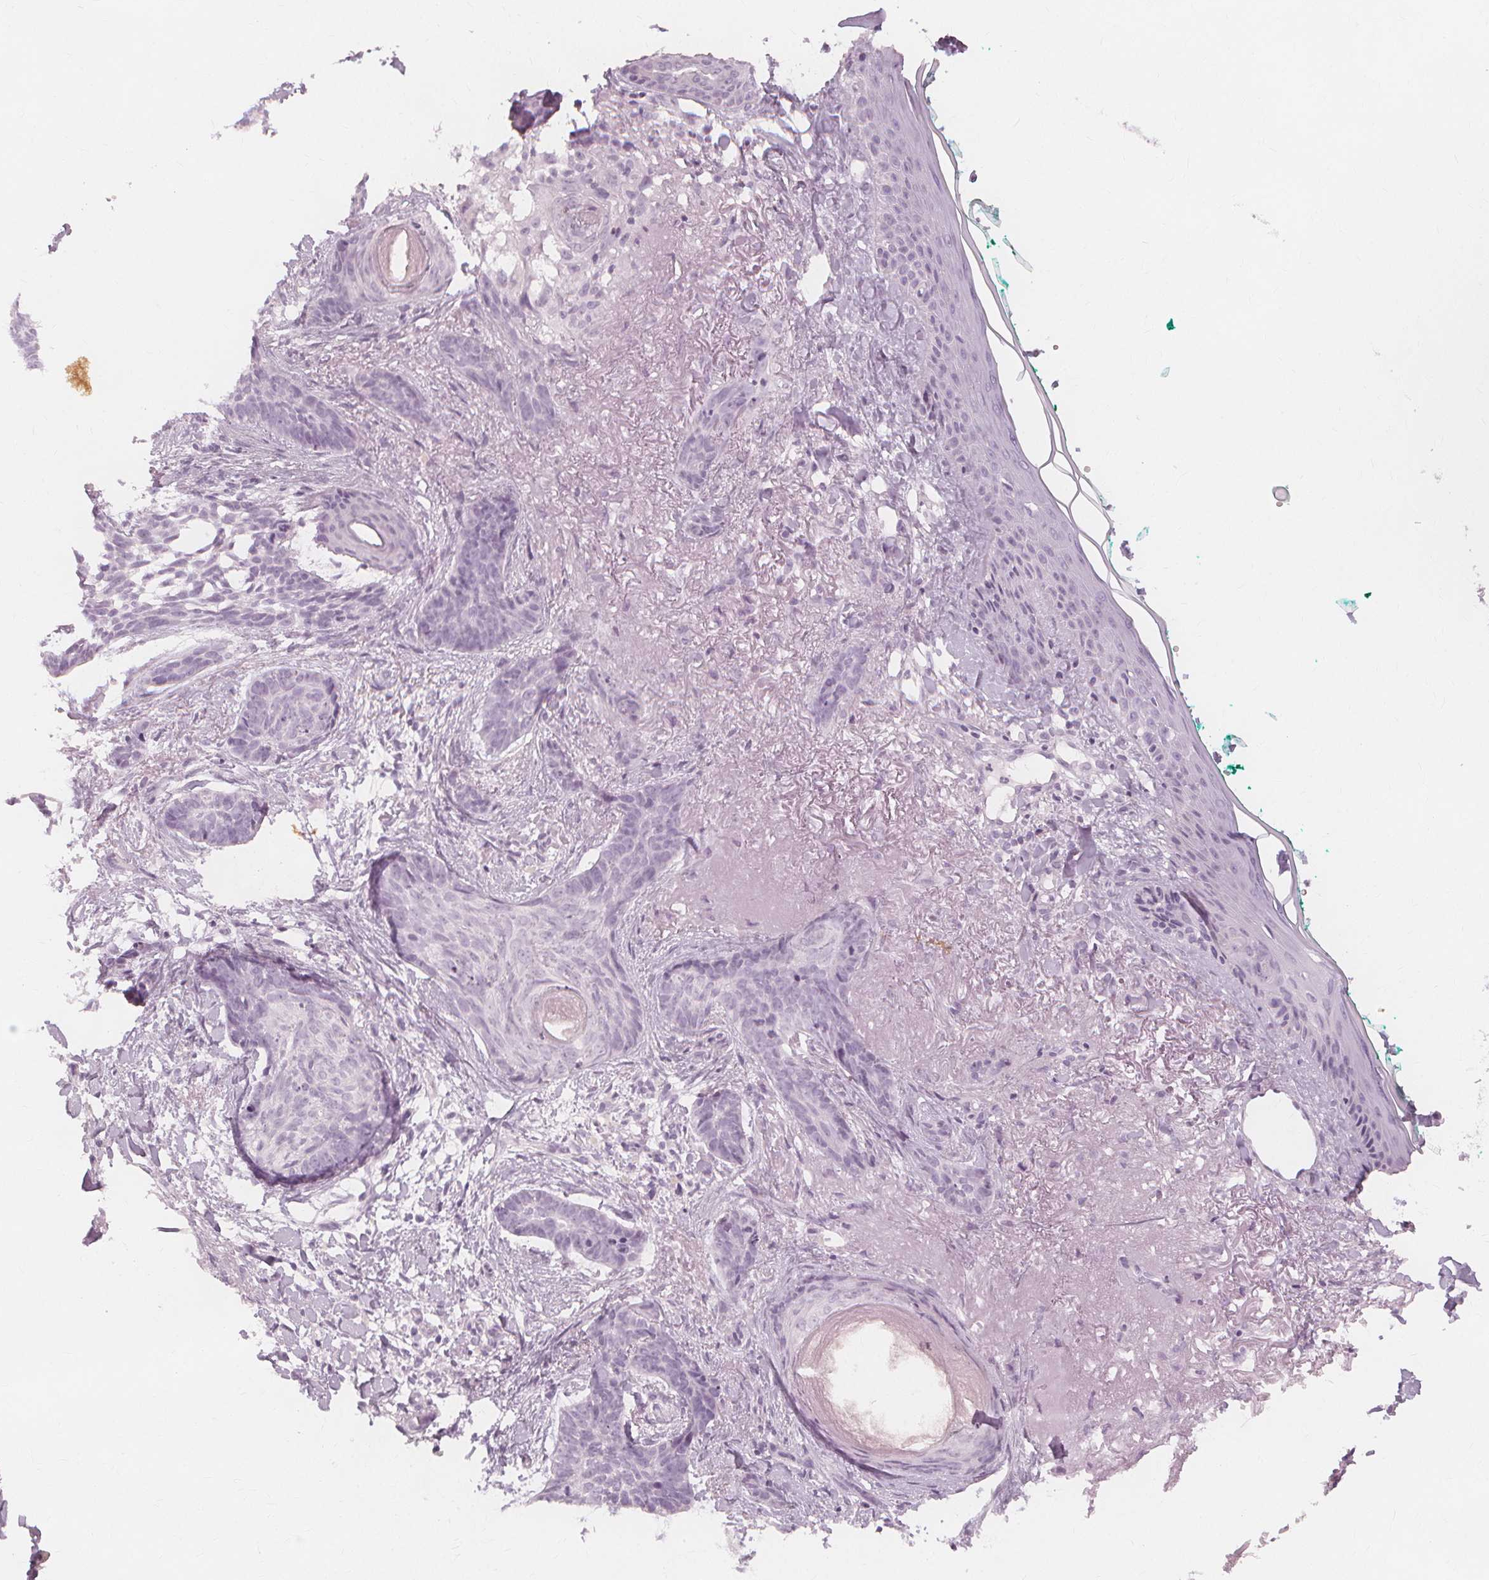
{"staining": {"intensity": "negative", "quantity": "none", "location": "none"}, "tissue": "skin cancer", "cell_type": "Tumor cells", "image_type": "cancer", "snomed": [{"axis": "morphology", "description": "Basal cell carcinoma"}, {"axis": "topography", "description": "Skin"}], "caption": "Basal cell carcinoma (skin) was stained to show a protein in brown. There is no significant staining in tumor cells.", "gene": "TFF1", "patient": {"sex": "female", "age": 78}}